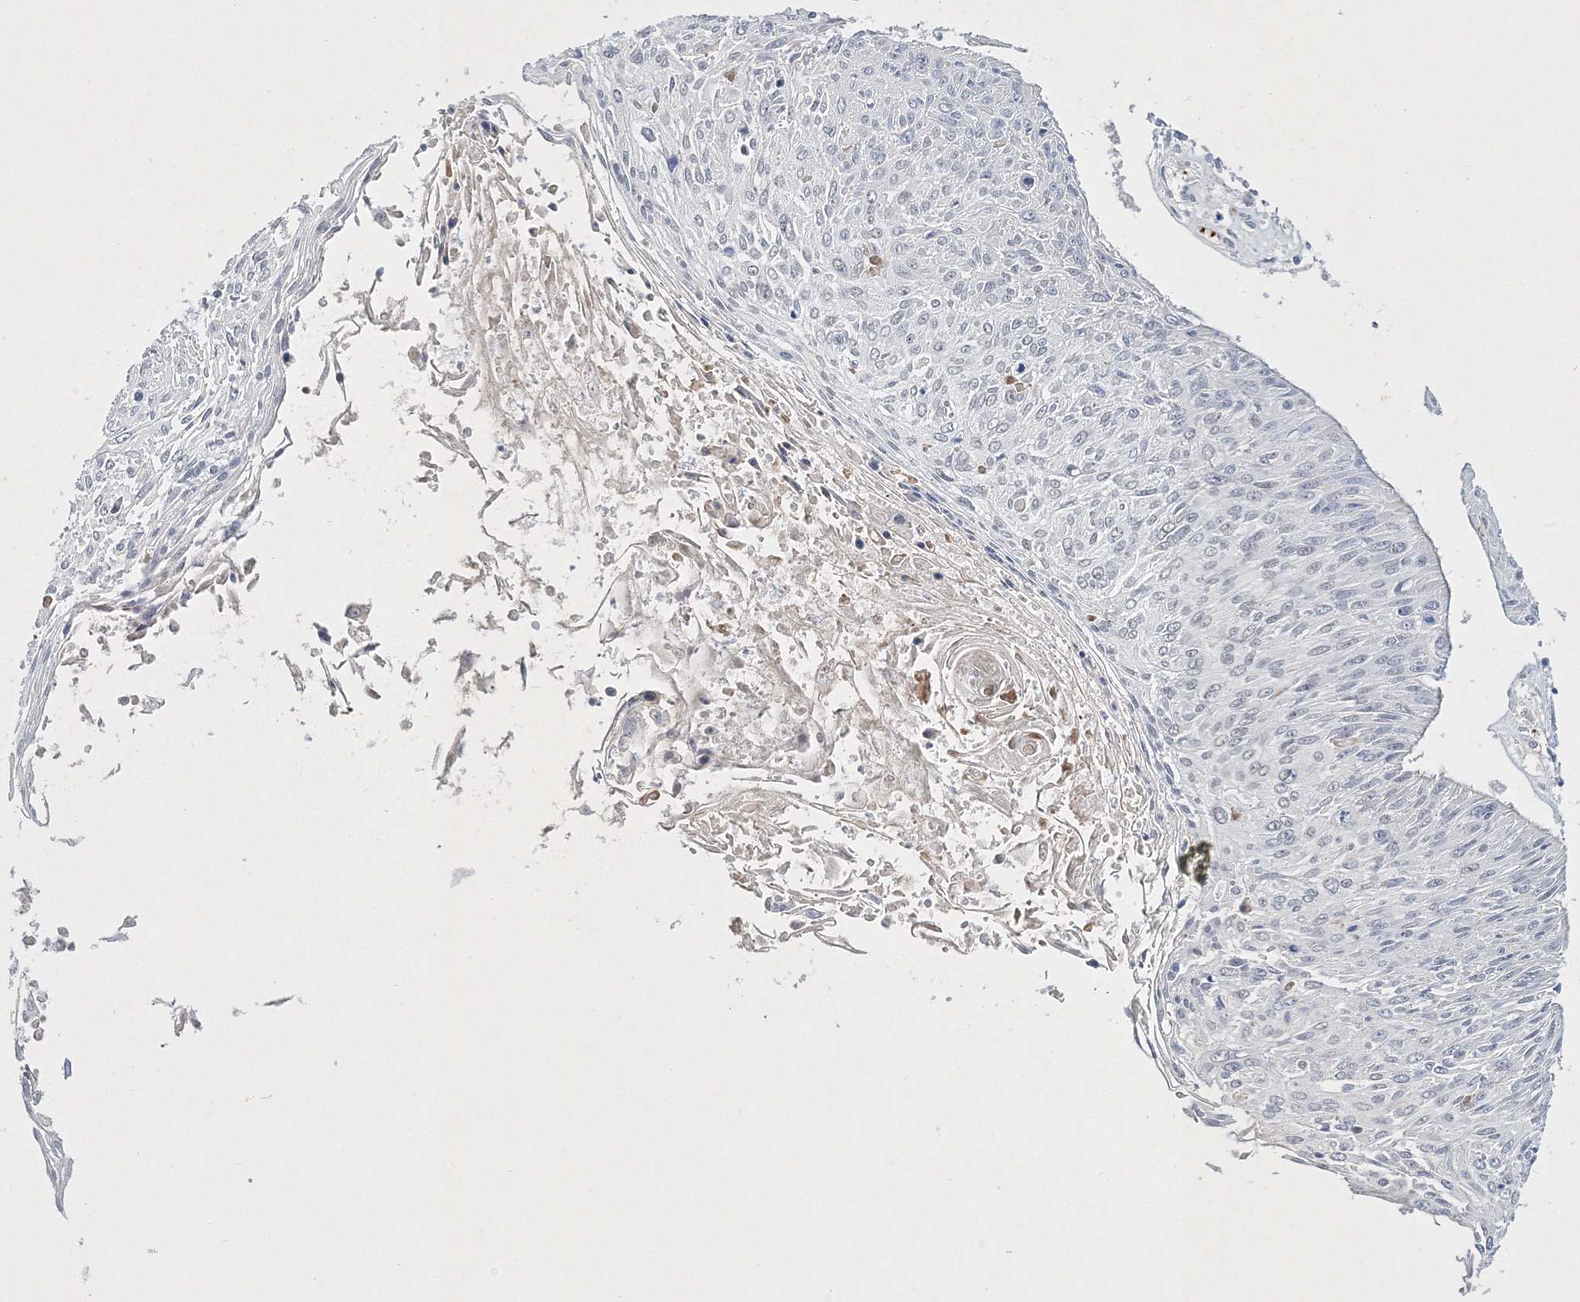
{"staining": {"intensity": "weak", "quantity": "<25%", "location": "nuclear"}, "tissue": "cervical cancer", "cell_type": "Tumor cells", "image_type": "cancer", "snomed": [{"axis": "morphology", "description": "Squamous cell carcinoma, NOS"}, {"axis": "topography", "description": "Cervix"}], "caption": "This is a image of IHC staining of cervical cancer (squamous cell carcinoma), which shows no staining in tumor cells.", "gene": "MYOZ2", "patient": {"sex": "female", "age": 51}}